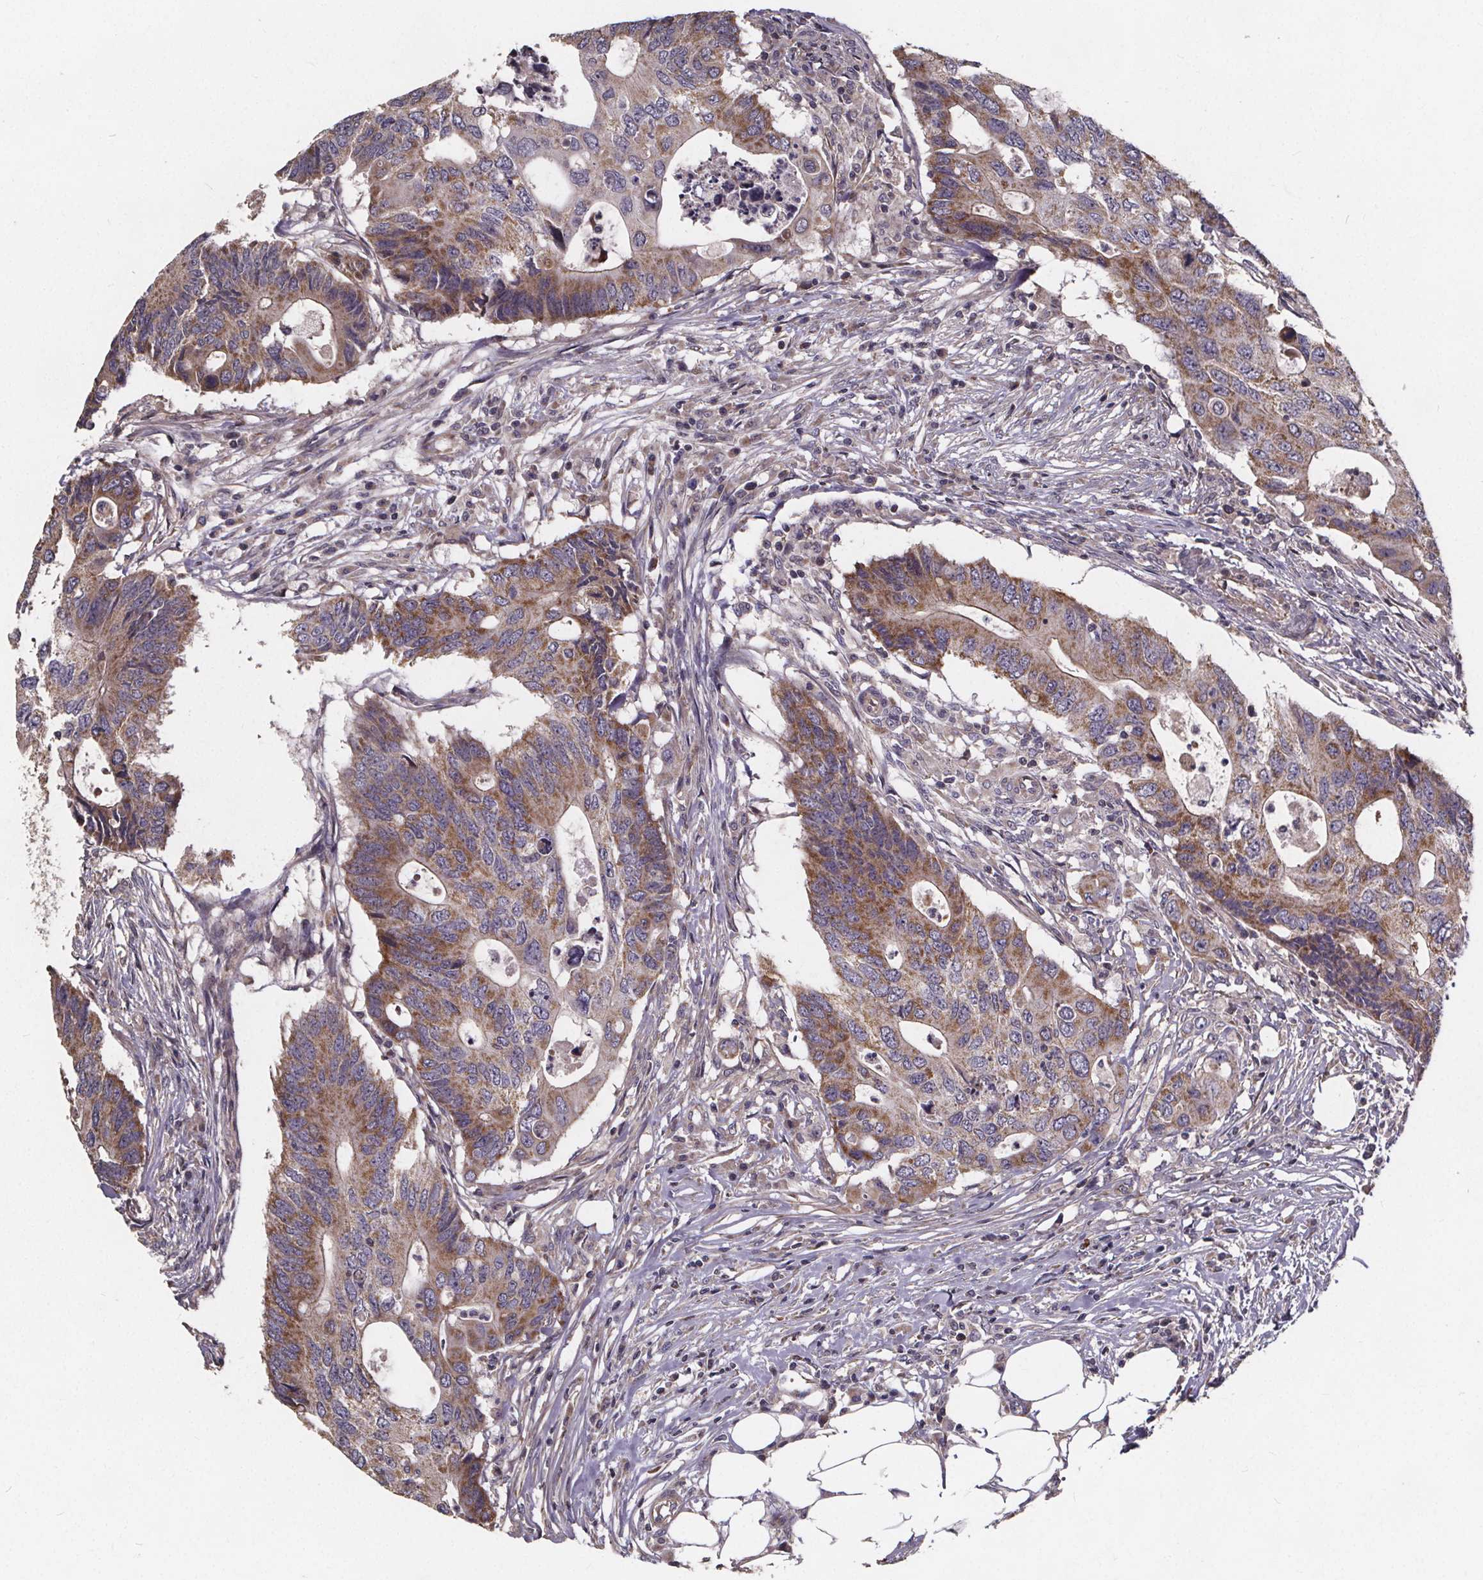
{"staining": {"intensity": "moderate", "quantity": "25%-75%", "location": "cytoplasmic/membranous"}, "tissue": "colorectal cancer", "cell_type": "Tumor cells", "image_type": "cancer", "snomed": [{"axis": "morphology", "description": "Adenocarcinoma, NOS"}, {"axis": "topography", "description": "Colon"}], "caption": "High-magnification brightfield microscopy of colorectal cancer stained with DAB (3,3'-diaminobenzidine) (brown) and counterstained with hematoxylin (blue). tumor cells exhibit moderate cytoplasmic/membranous staining is appreciated in about25%-75% of cells. (Brightfield microscopy of DAB IHC at high magnification).", "gene": "YME1L1", "patient": {"sex": "male", "age": 71}}